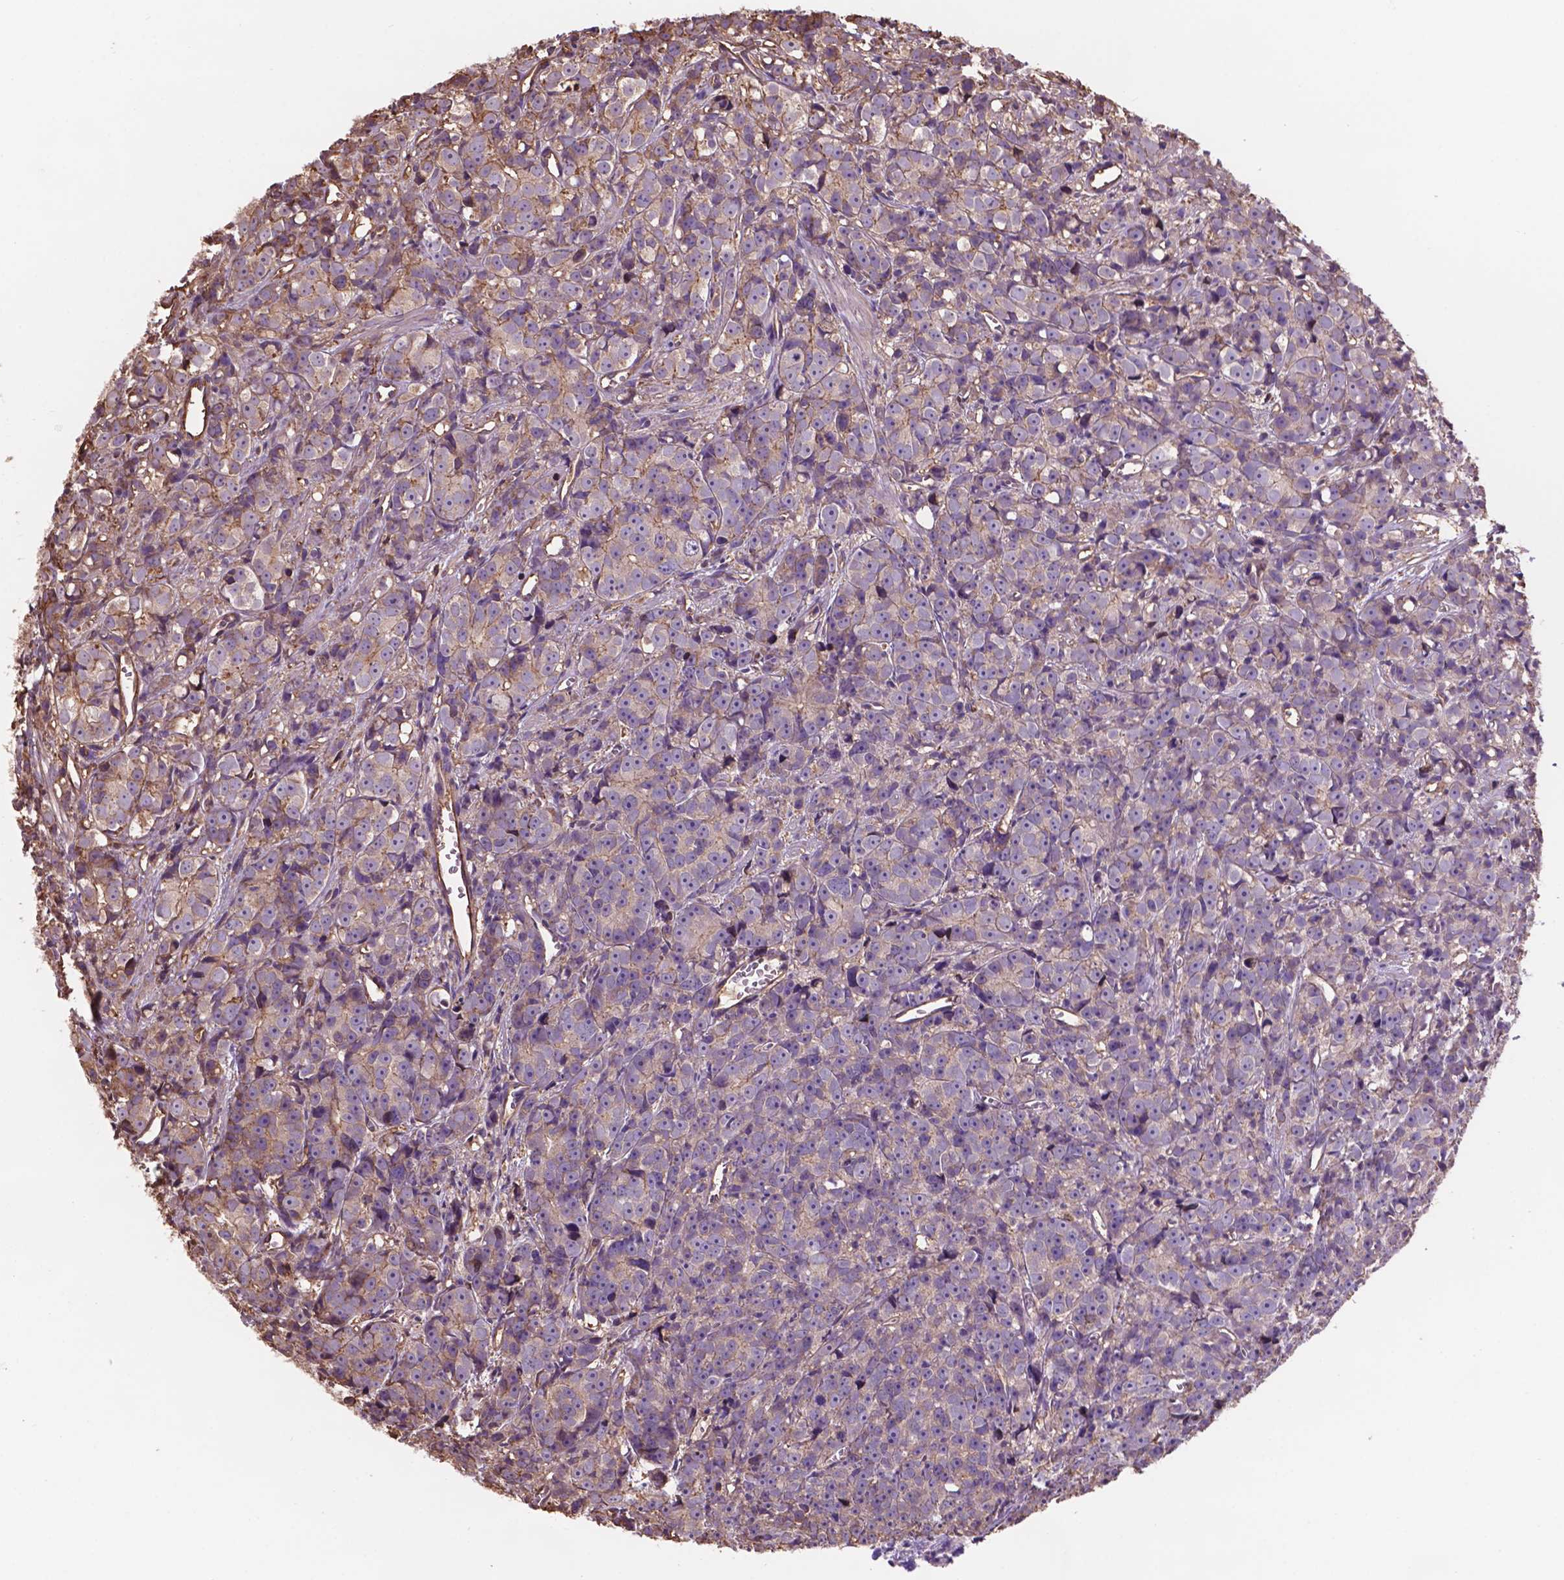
{"staining": {"intensity": "weak", "quantity": ">75%", "location": "cytoplasmic/membranous"}, "tissue": "prostate cancer", "cell_type": "Tumor cells", "image_type": "cancer", "snomed": [{"axis": "morphology", "description": "Adenocarcinoma, High grade"}, {"axis": "topography", "description": "Prostate"}], "caption": "A brown stain shows weak cytoplasmic/membranous expression of a protein in human prostate cancer tumor cells.", "gene": "NIPA2", "patient": {"sex": "male", "age": 77}}